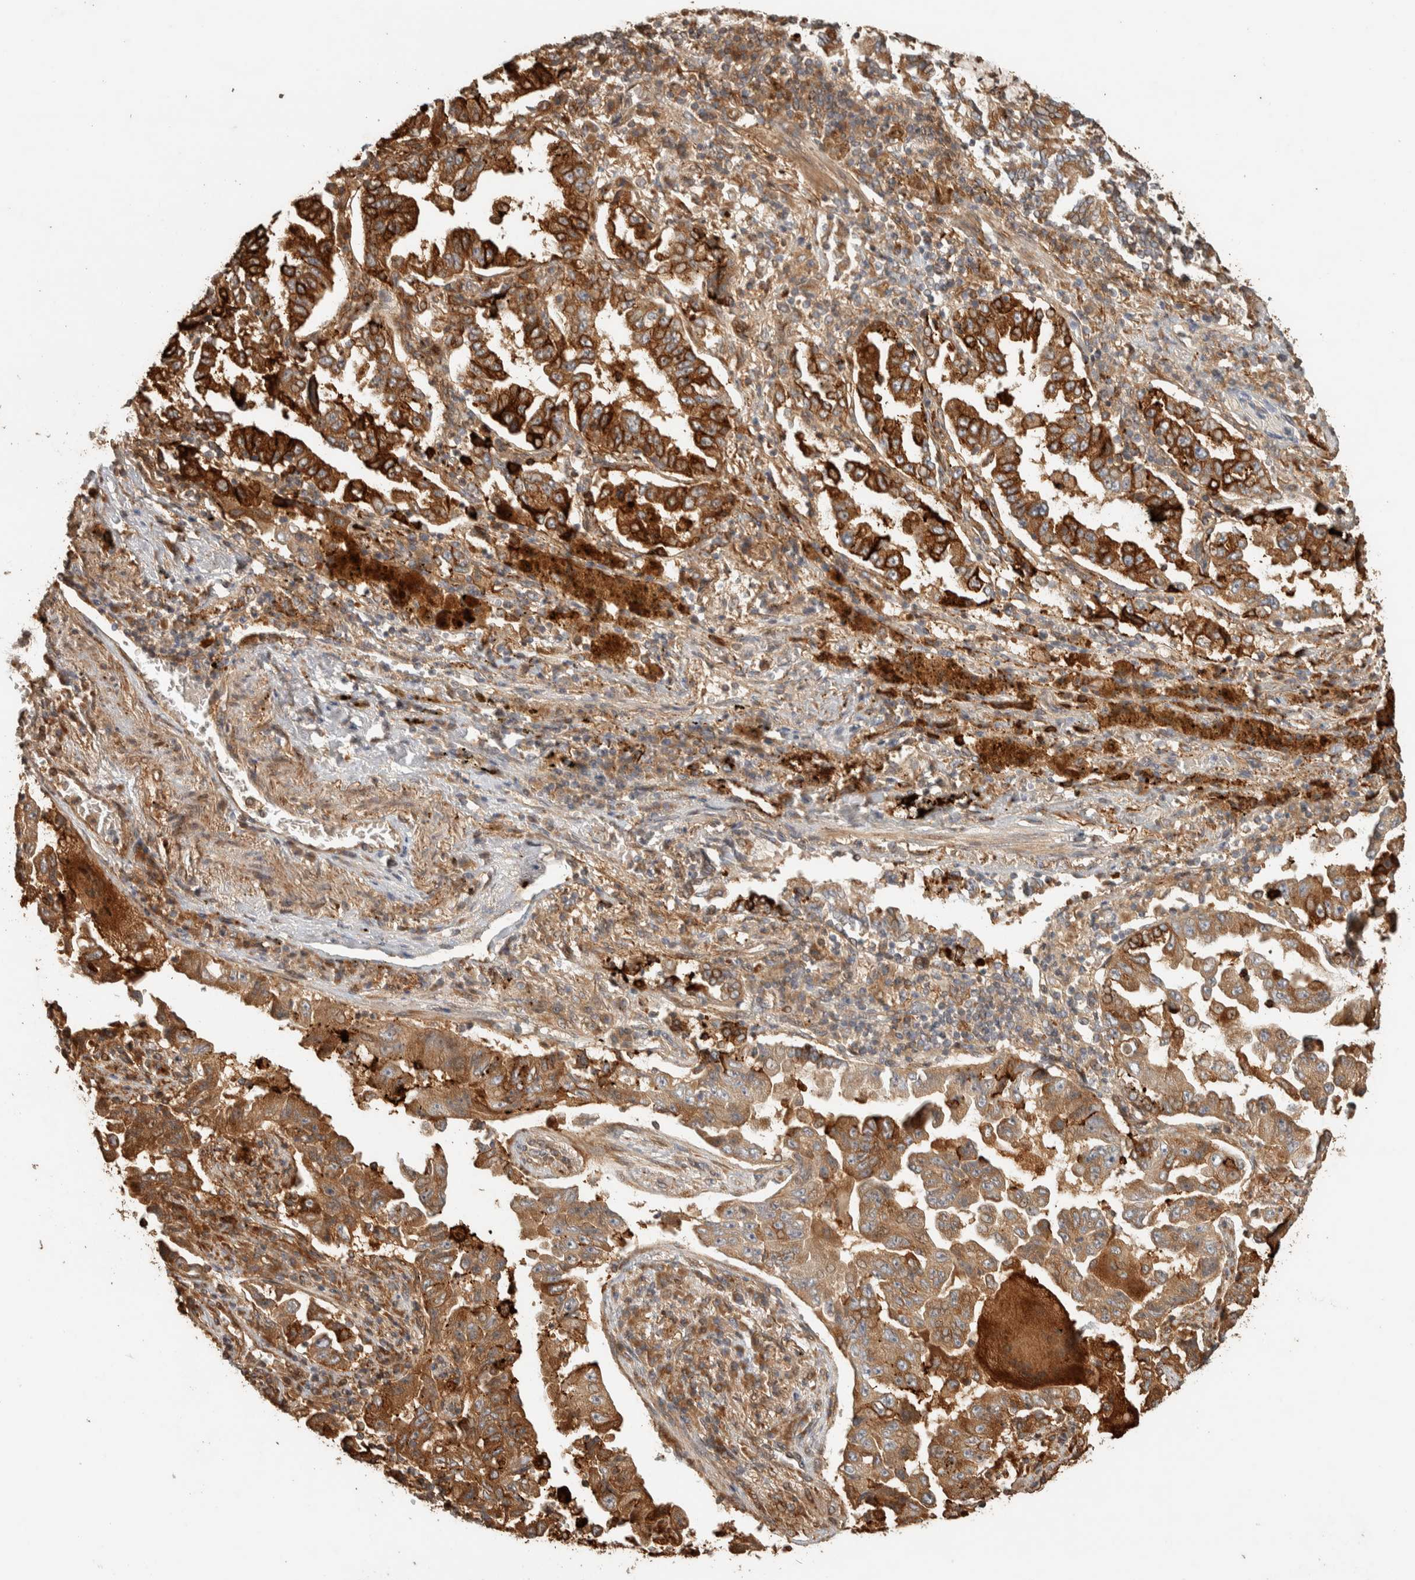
{"staining": {"intensity": "strong", "quantity": ">75%", "location": "cytoplasmic/membranous"}, "tissue": "lung cancer", "cell_type": "Tumor cells", "image_type": "cancer", "snomed": [{"axis": "morphology", "description": "Adenocarcinoma, NOS"}, {"axis": "topography", "description": "Lung"}], "caption": "Protein staining of adenocarcinoma (lung) tissue exhibits strong cytoplasmic/membranous positivity in approximately >75% of tumor cells.", "gene": "EXOC7", "patient": {"sex": "female", "age": 51}}